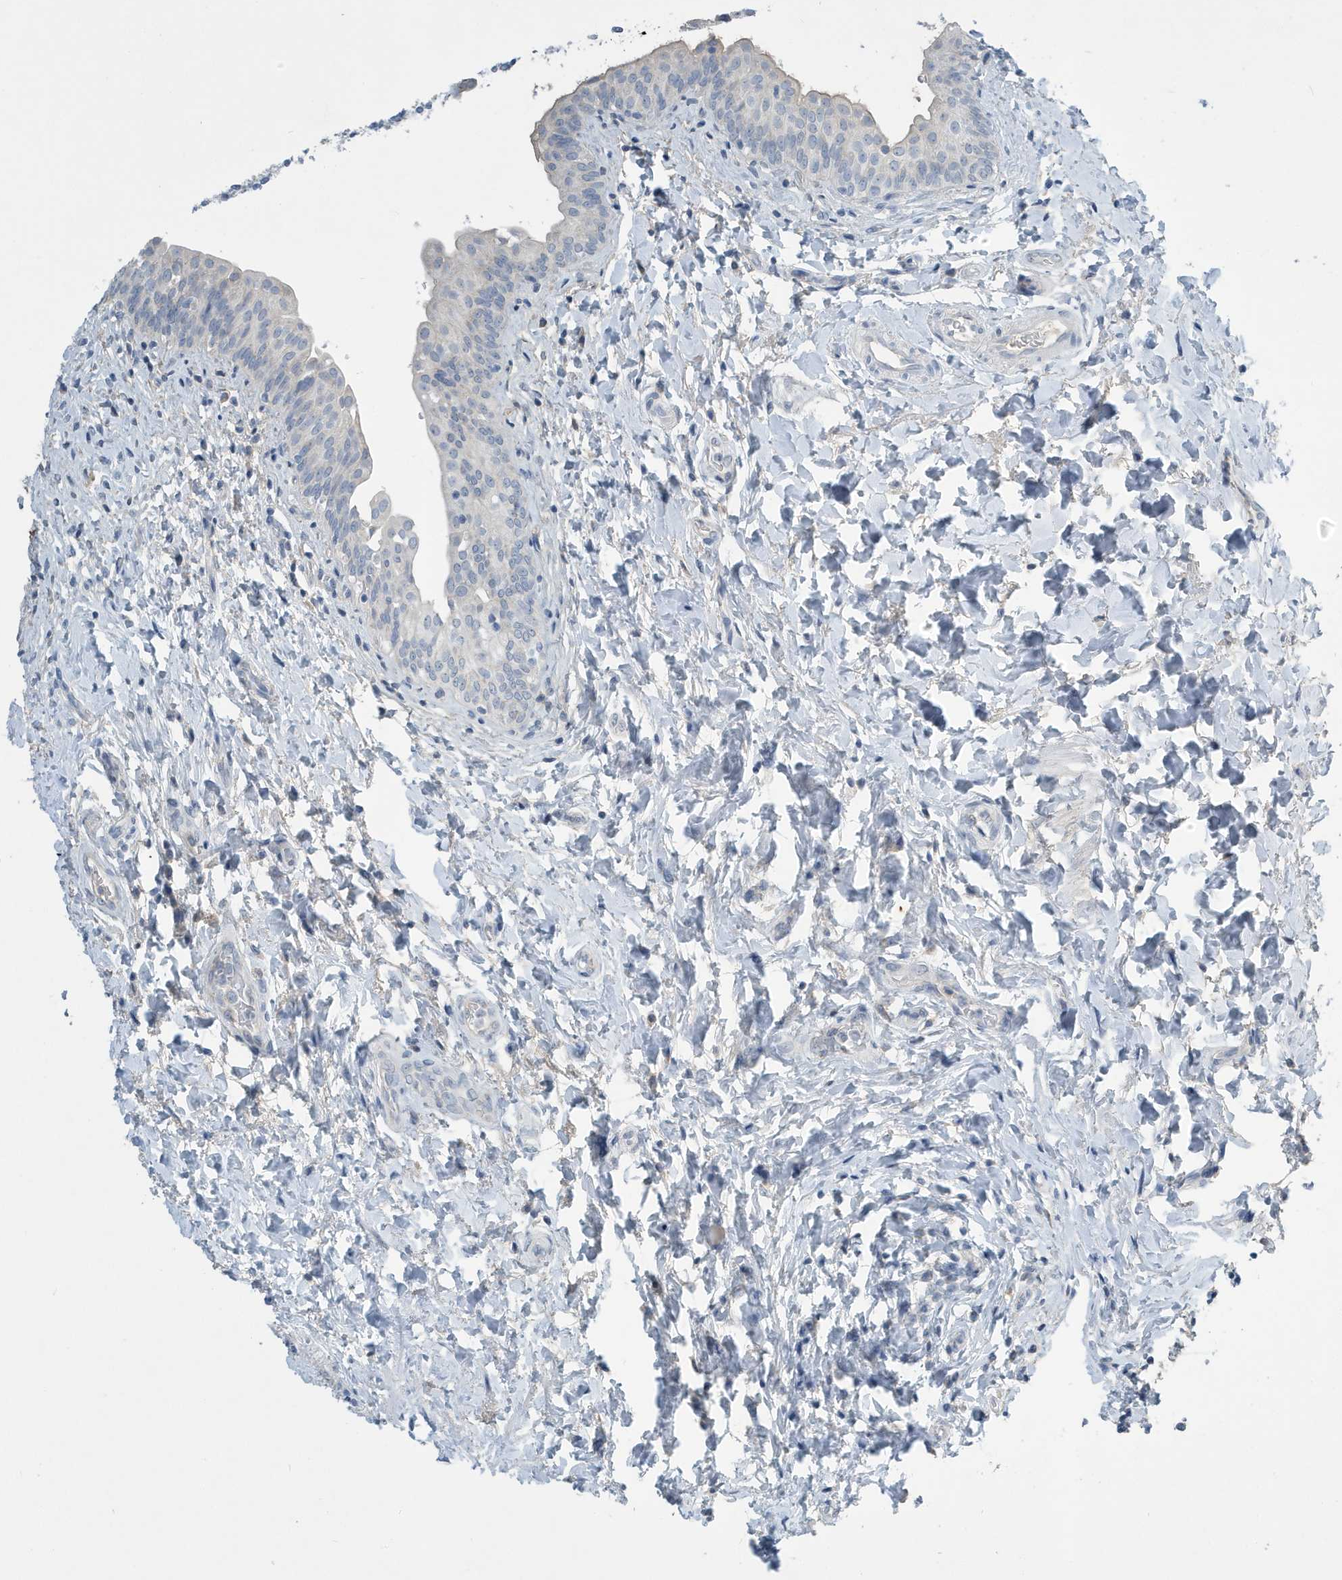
{"staining": {"intensity": "weak", "quantity": "<25%", "location": "cytoplasmic/membranous"}, "tissue": "urinary bladder", "cell_type": "Urothelial cells", "image_type": "normal", "snomed": [{"axis": "morphology", "description": "Normal tissue, NOS"}, {"axis": "topography", "description": "Urinary bladder"}], "caption": "Urinary bladder was stained to show a protein in brown. There is no significant expression in urothelial cells. Brightfield microscopy of immunohistochemistry (IHC) stained with DAB (3,3'-diaminobenzidine) (brown) and hematoxylin (blue), captured at high magnification.", "gene": "UGT2B4", "patient": {"sex": "male", "age": 83}}